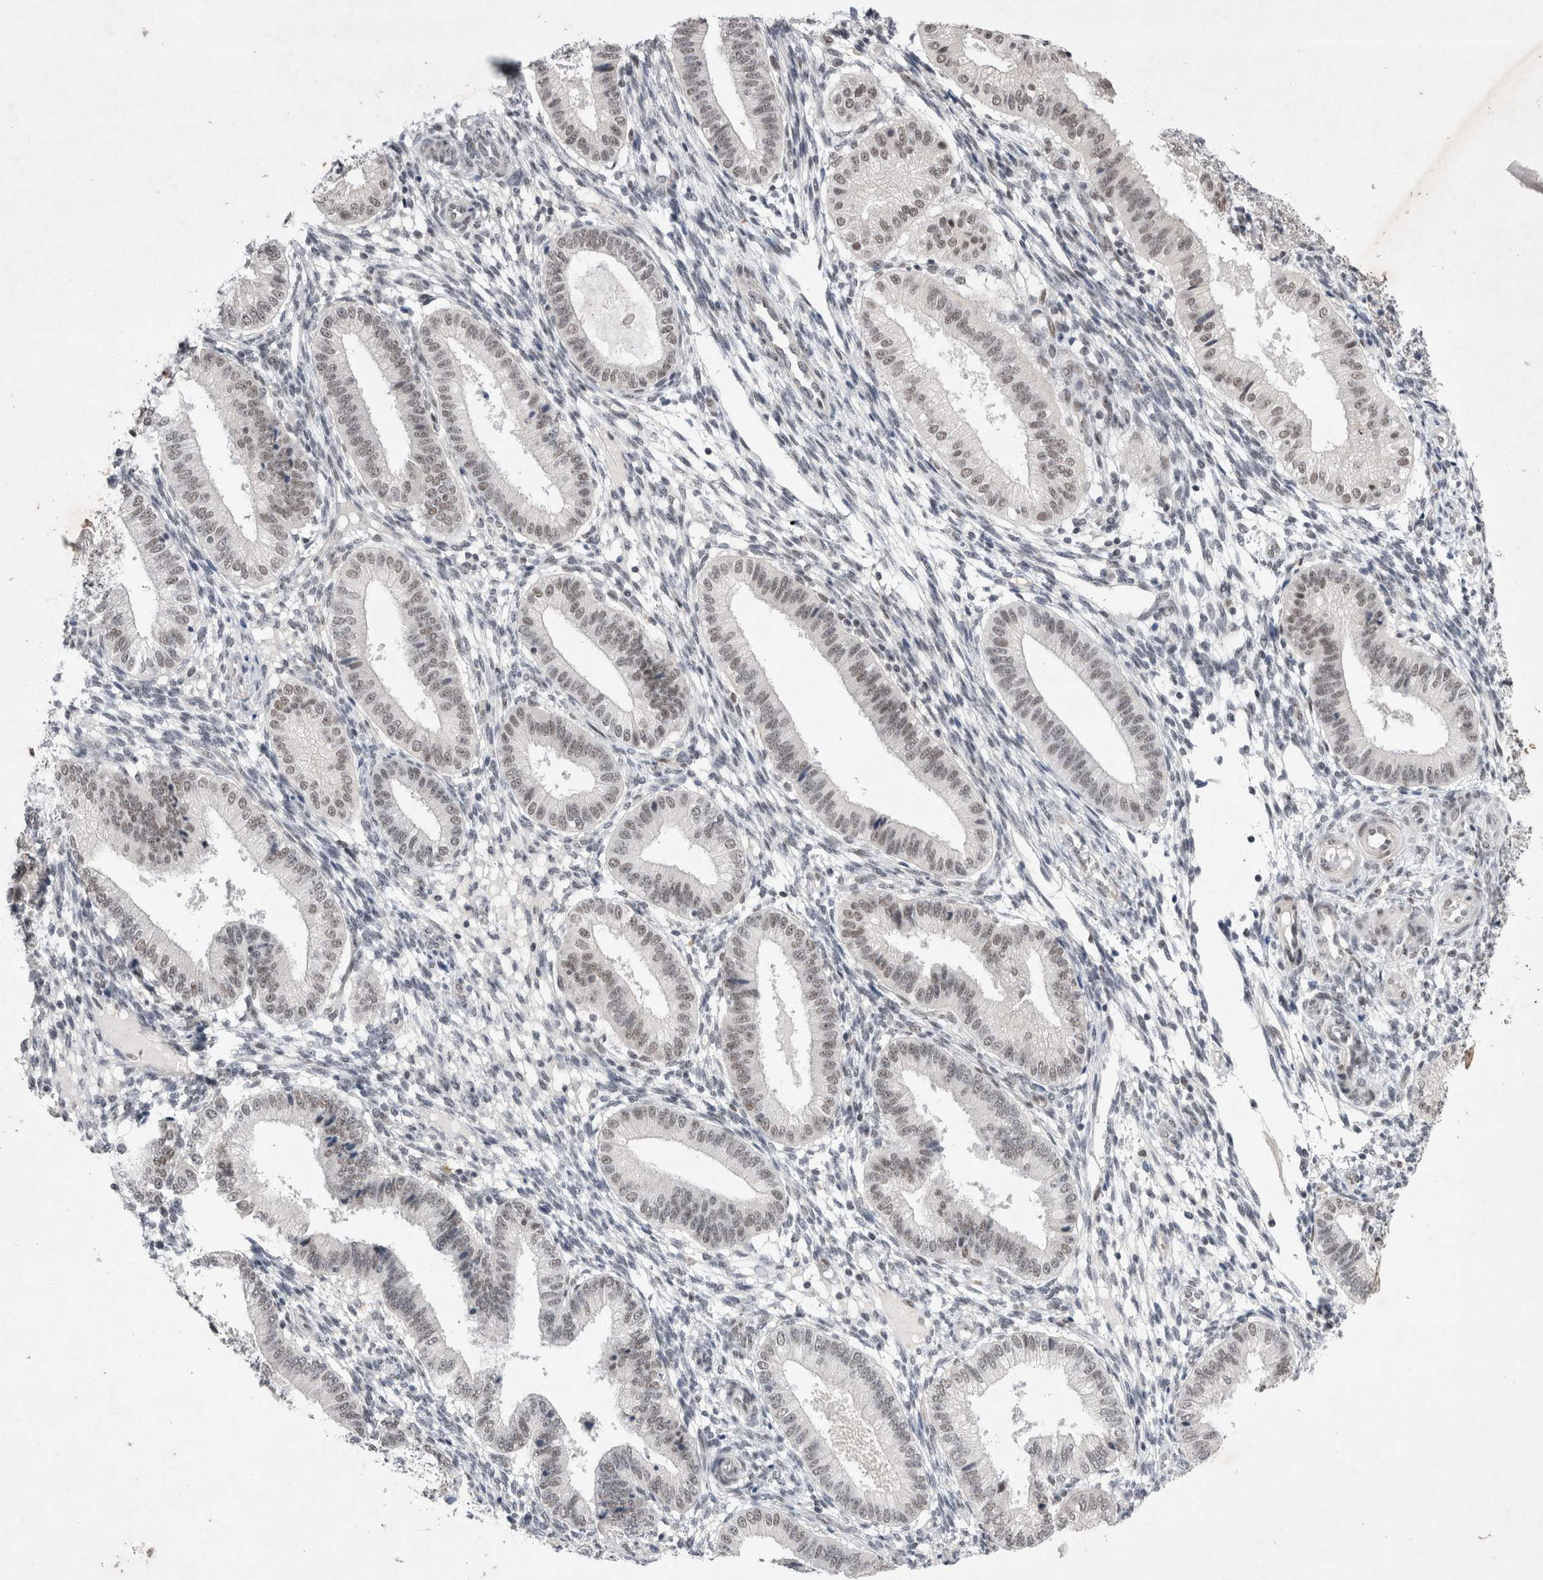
{"staining": {"intensity": "negative", "quantity": "none", "location": "none"}, "tissue": "endometrium", "cell_type": "Cells in endometrial stroma", "image_type": "normal", "snomed": [{"axis": "morphology", "description": "Normal tissue, NOS"}, {"axis": "topography", "description": "Endometrium"}], "caption": "High magnification brightfield microscopy of unremarkable endometrium stained with DAB (brown) and counterstained with hematoxylin (blue): cells in endometrial stroma show no significant positivity. The staining is performed using DAB brown chromogen with nuclei counter-stained in using hematoxylin.", "gene": "RBM6", "patient": {"sex": "female", "age": 39}}